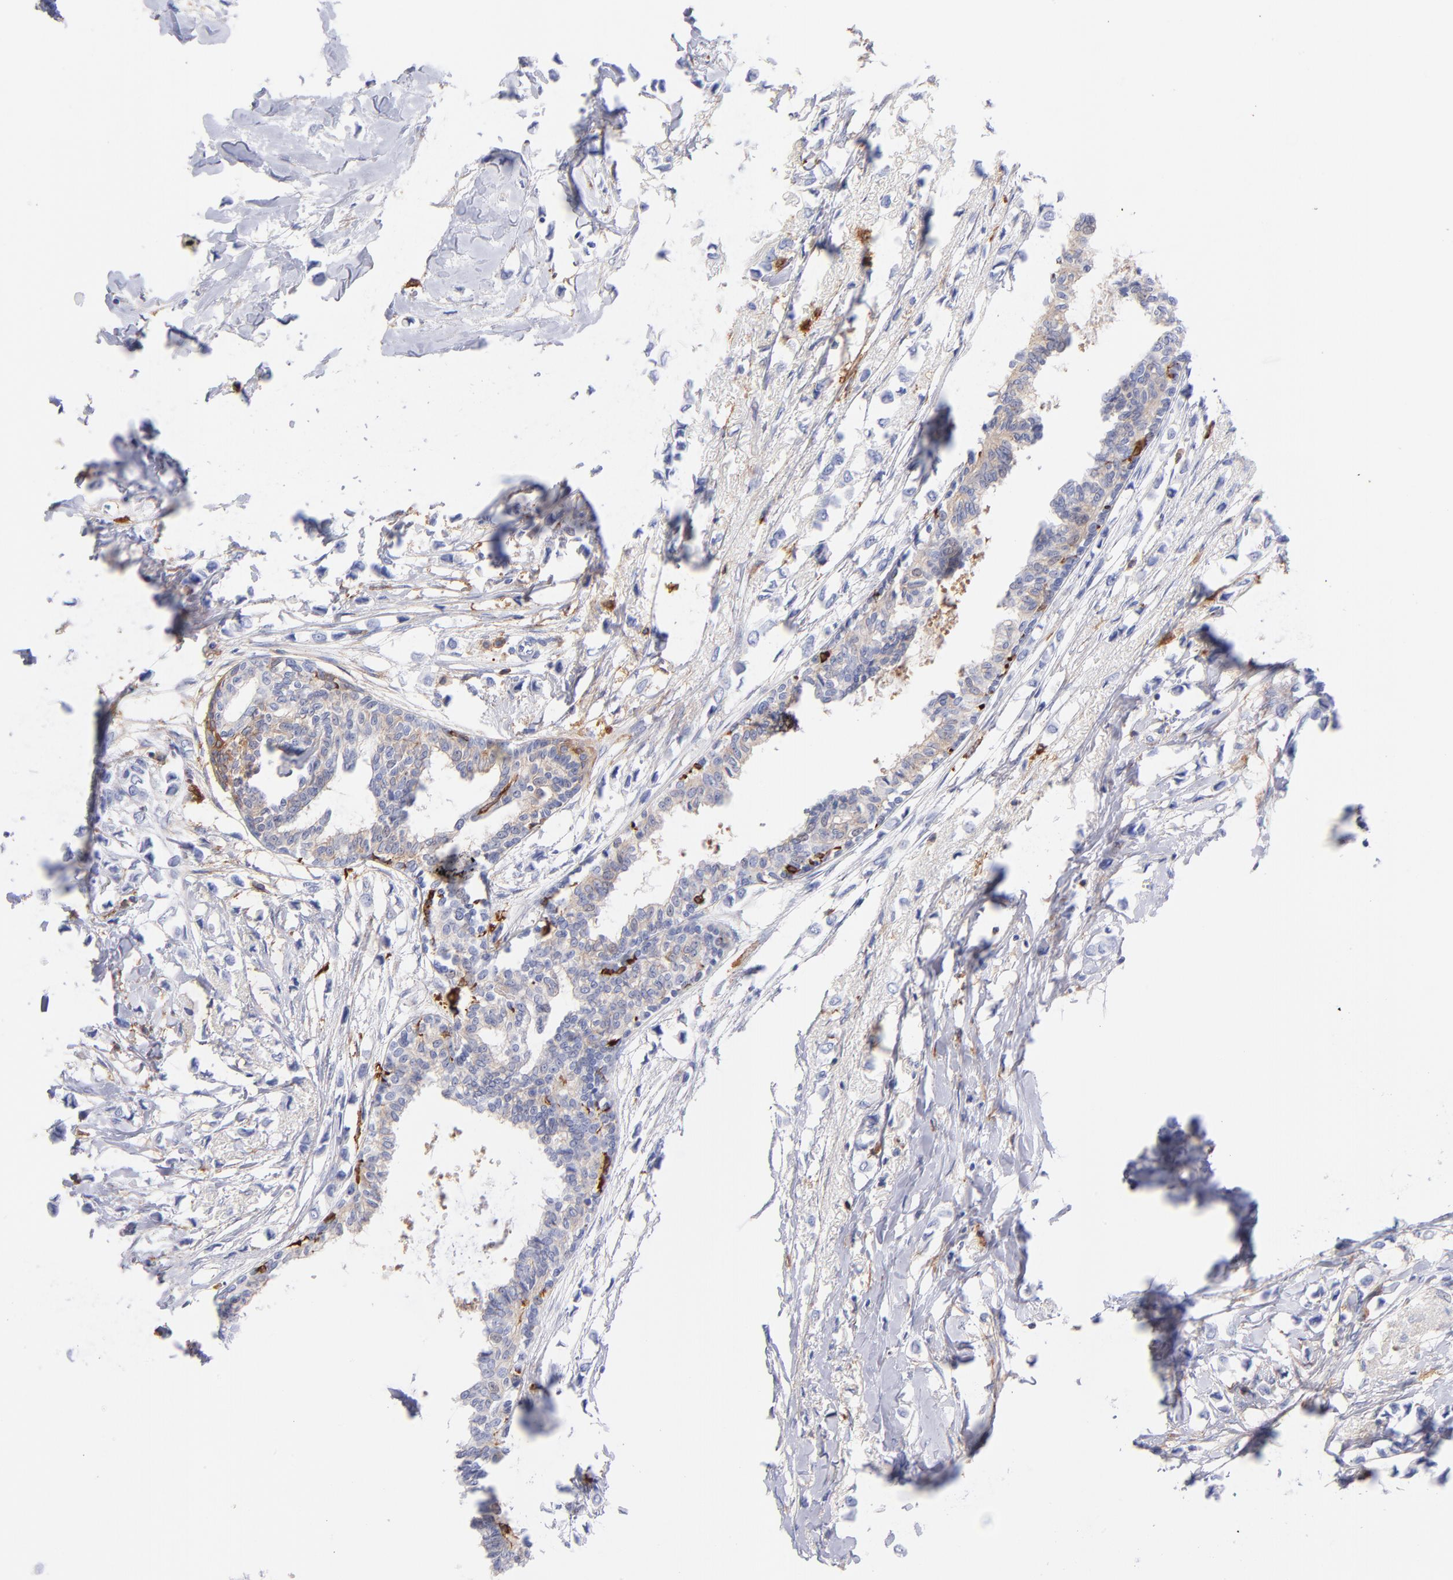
{"staining": {"intensity": "weak", "quantity": ">75%", "location": "cytoplasmic/membranous"}, "tissue": "breast cancer", "cell_type": "Tumor cells", "image_type": "cancer", "snomed": [{"axis": "morphology", "description": "Lobular carcinoma"}, {"axis": "topography", "description": "Breast"}], "caption": "Lobular carcinoma (breast) stained with DAB (3,3'-diaminobenzidine) immunohistochemistry (IHC) reveals low levels of weak cytoplasmic/membranous positivity in about >75% of tumor cells. (DAB IHC with brightfield microscopy, high magnification).", "gene": "PRKCA", "patient": {"sex": "female", "age": 51}}